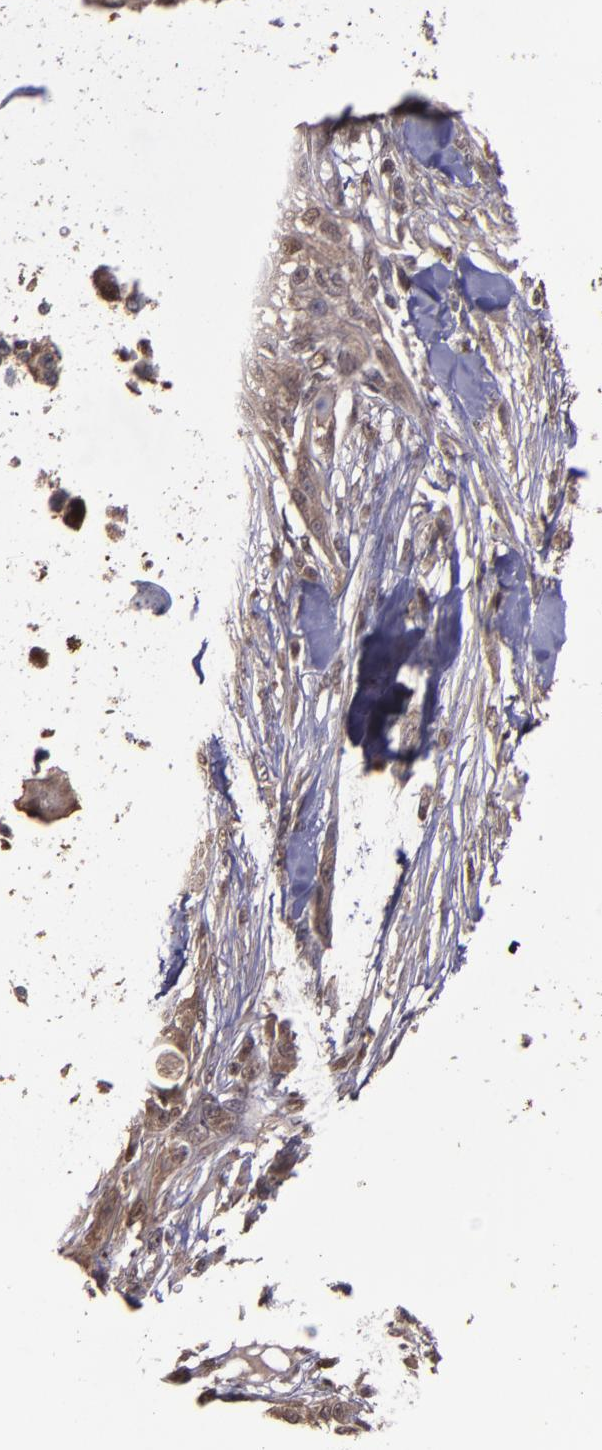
{"staining": {"intensity": "moderate", "quantity": "25%-75%", "location": "cytoplasmic/membranous,nuclear"}, "tissue": "skin cancer", "cell_type": "Tumor cells", "image_type": "cancer", "snomed": [{"axis": "morphology", "description": "Squamous cell carcinoma, NOS"}, {"axis": "topography", "description": "Skin"}], "caption": "A histopathology image of human skin cancer (squamous cell carcinoma) stained for a protein shows moderate cytoplasmic/membranous and nuclear brown staining in tumor cells.", "gene": "SERPINF2", "patient": {"sex": "female", "age": 59}}